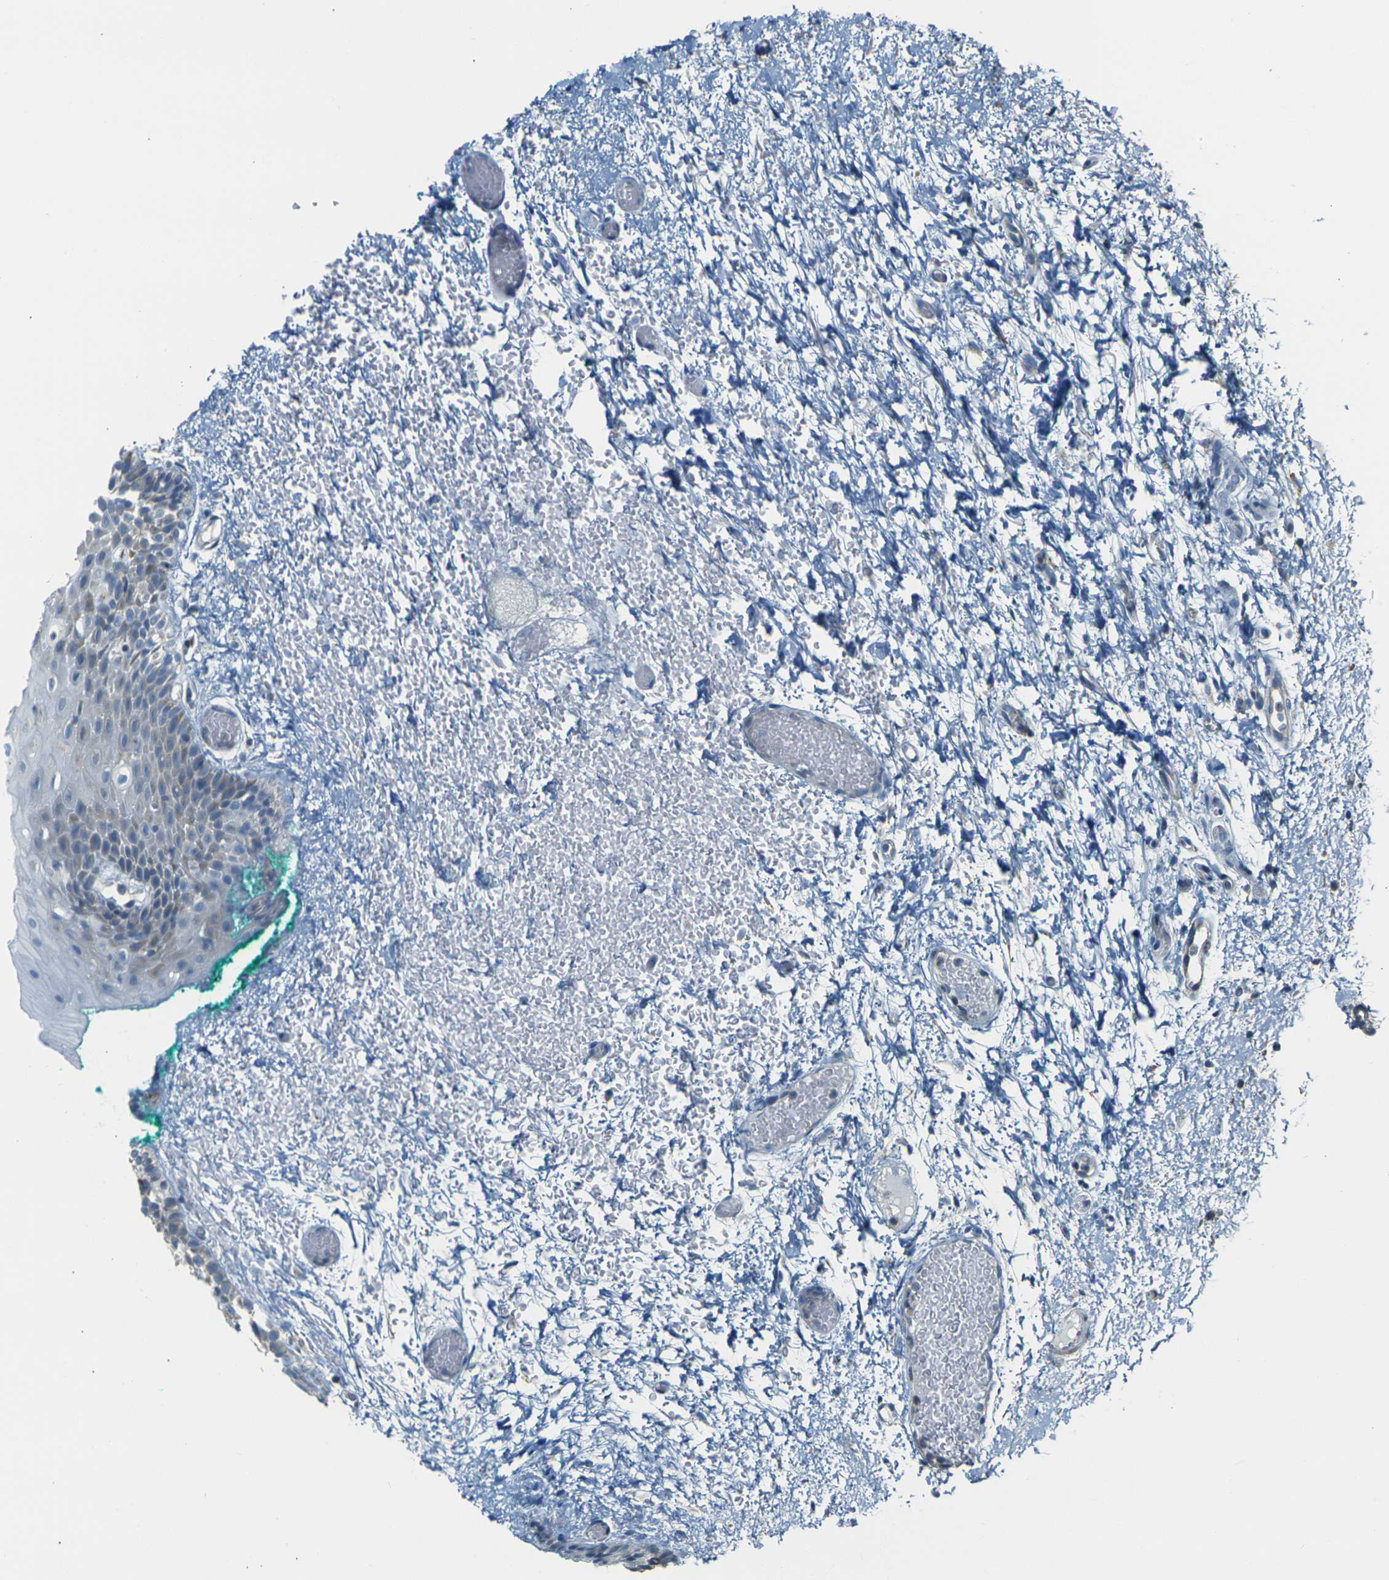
{"staining": {"intensity": "weak", "quantity": "<25%", "location": "cytoplasmic/membranous"}, "tissue": "oral mucosa", "cell_type": "Squamous epithelial cells", "image_type": "normal", "snomed": [{"axis": "morphology", "description": "Normal tissue, NOS"}, {"axis": "morphology", "description": "Squamous cell carcinoma, NOS"}, {"axis": "topography", "description": "Oral tissue"}, {"axis": "topography", "description": "Salivary gland"}, {"axis": "topography", "description": "Head-Neck"}], "caption": "Squamous epithelial cells show no significant positivity in unremarkable oral mucosa.", "gene": "PARD6B", "patient": {"sex": "female", "age": 62}}